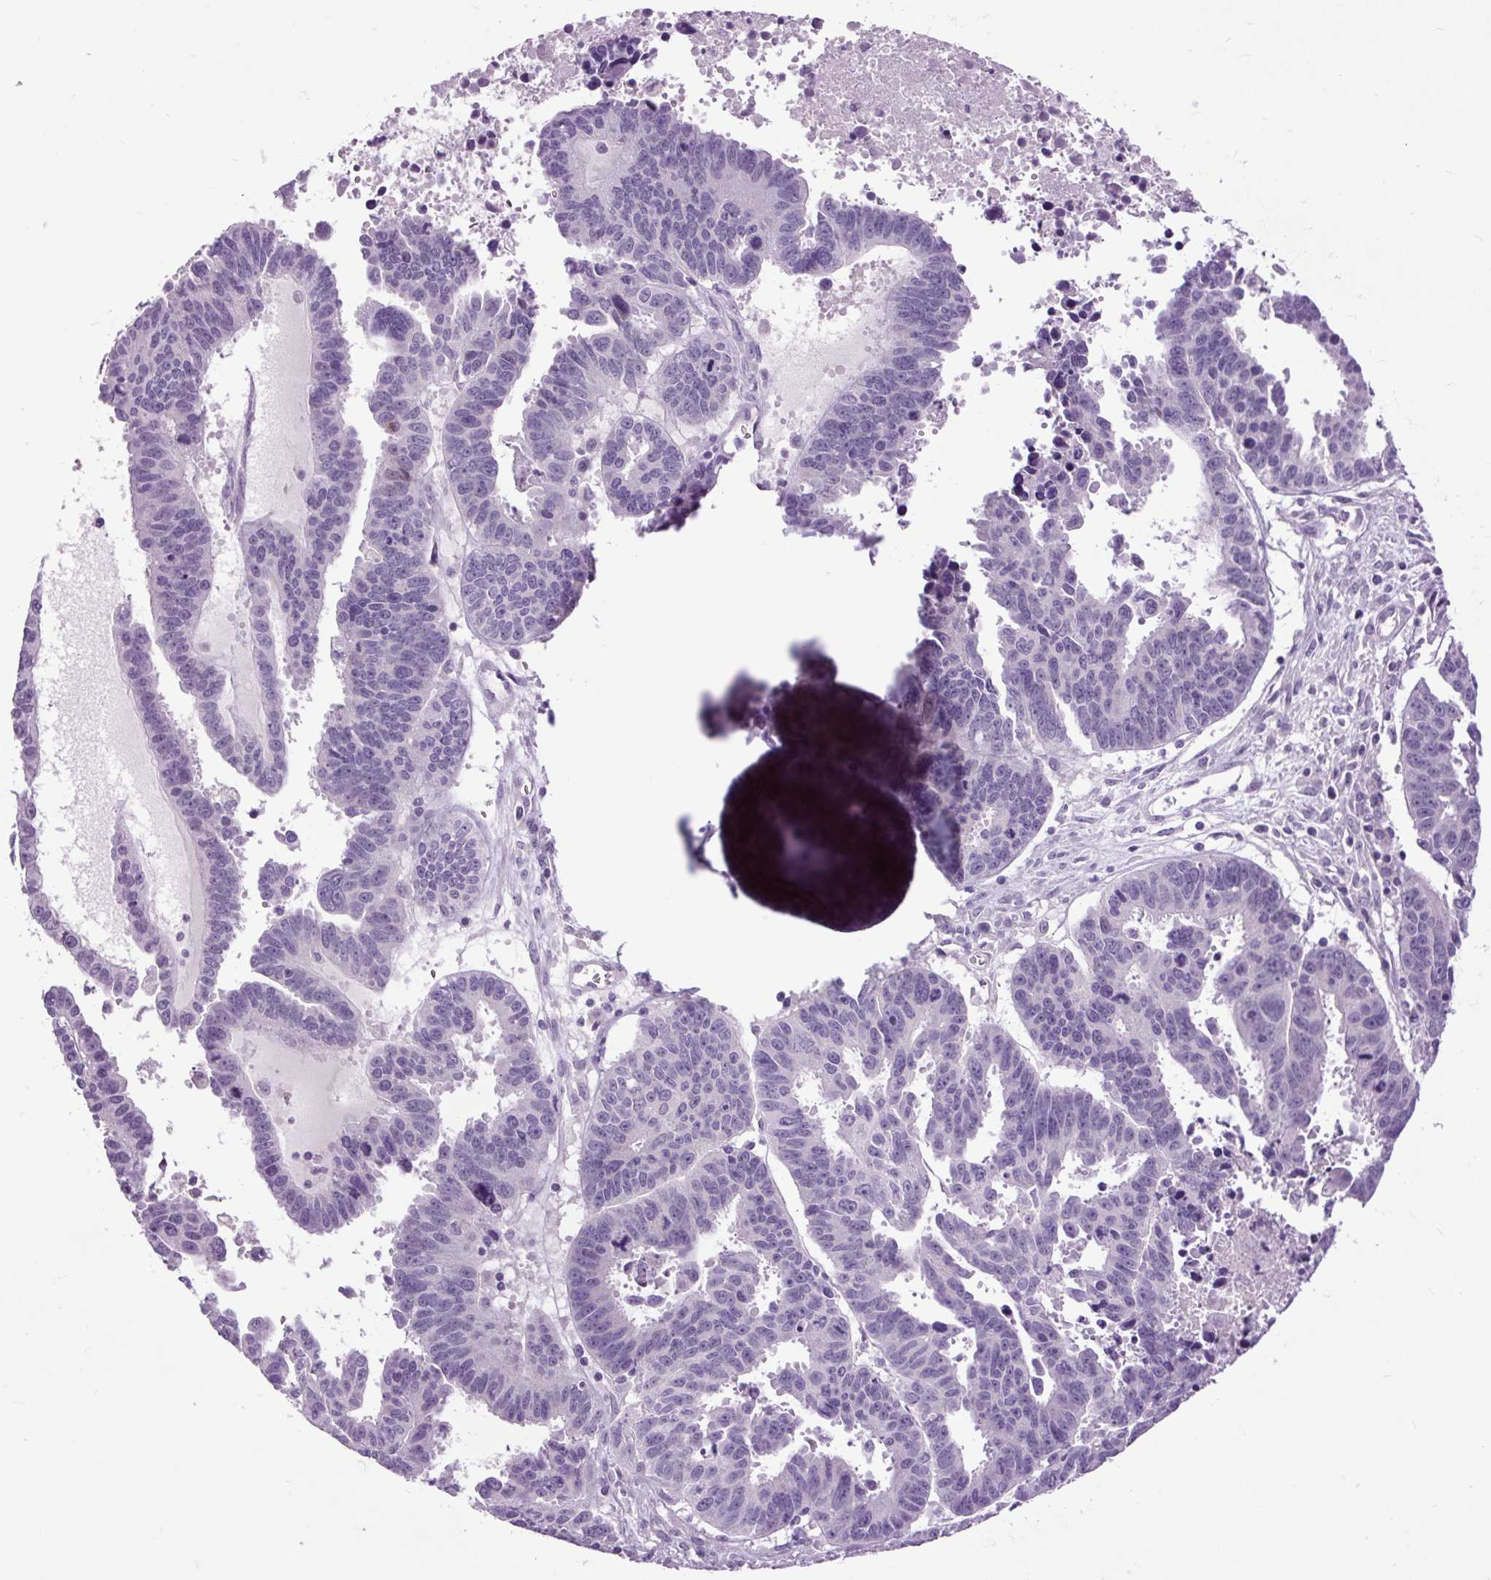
{"staining": {"intensity": "negative", "quantity": "none", "location": "none"}, "tissue": "ovarian cancer", "cell_type": "Tumor cells", "image_type": "cancer", "snomed": [{"axis": "morphology", "description": "Carcinoma, endometroid"}, {"axis": "morphology", "description": "Cystadenocarcinoma, serous, NOS"}, {"axis": "topography", "description": "Ovary"}], "caption": "High power microscopy histopathology image of an IHC histopathology image of ovarian cancer, revealing no significant positivity in tumor cells.", "gene": "FABP7", "patient": {"sex": "female", "age": 45}}